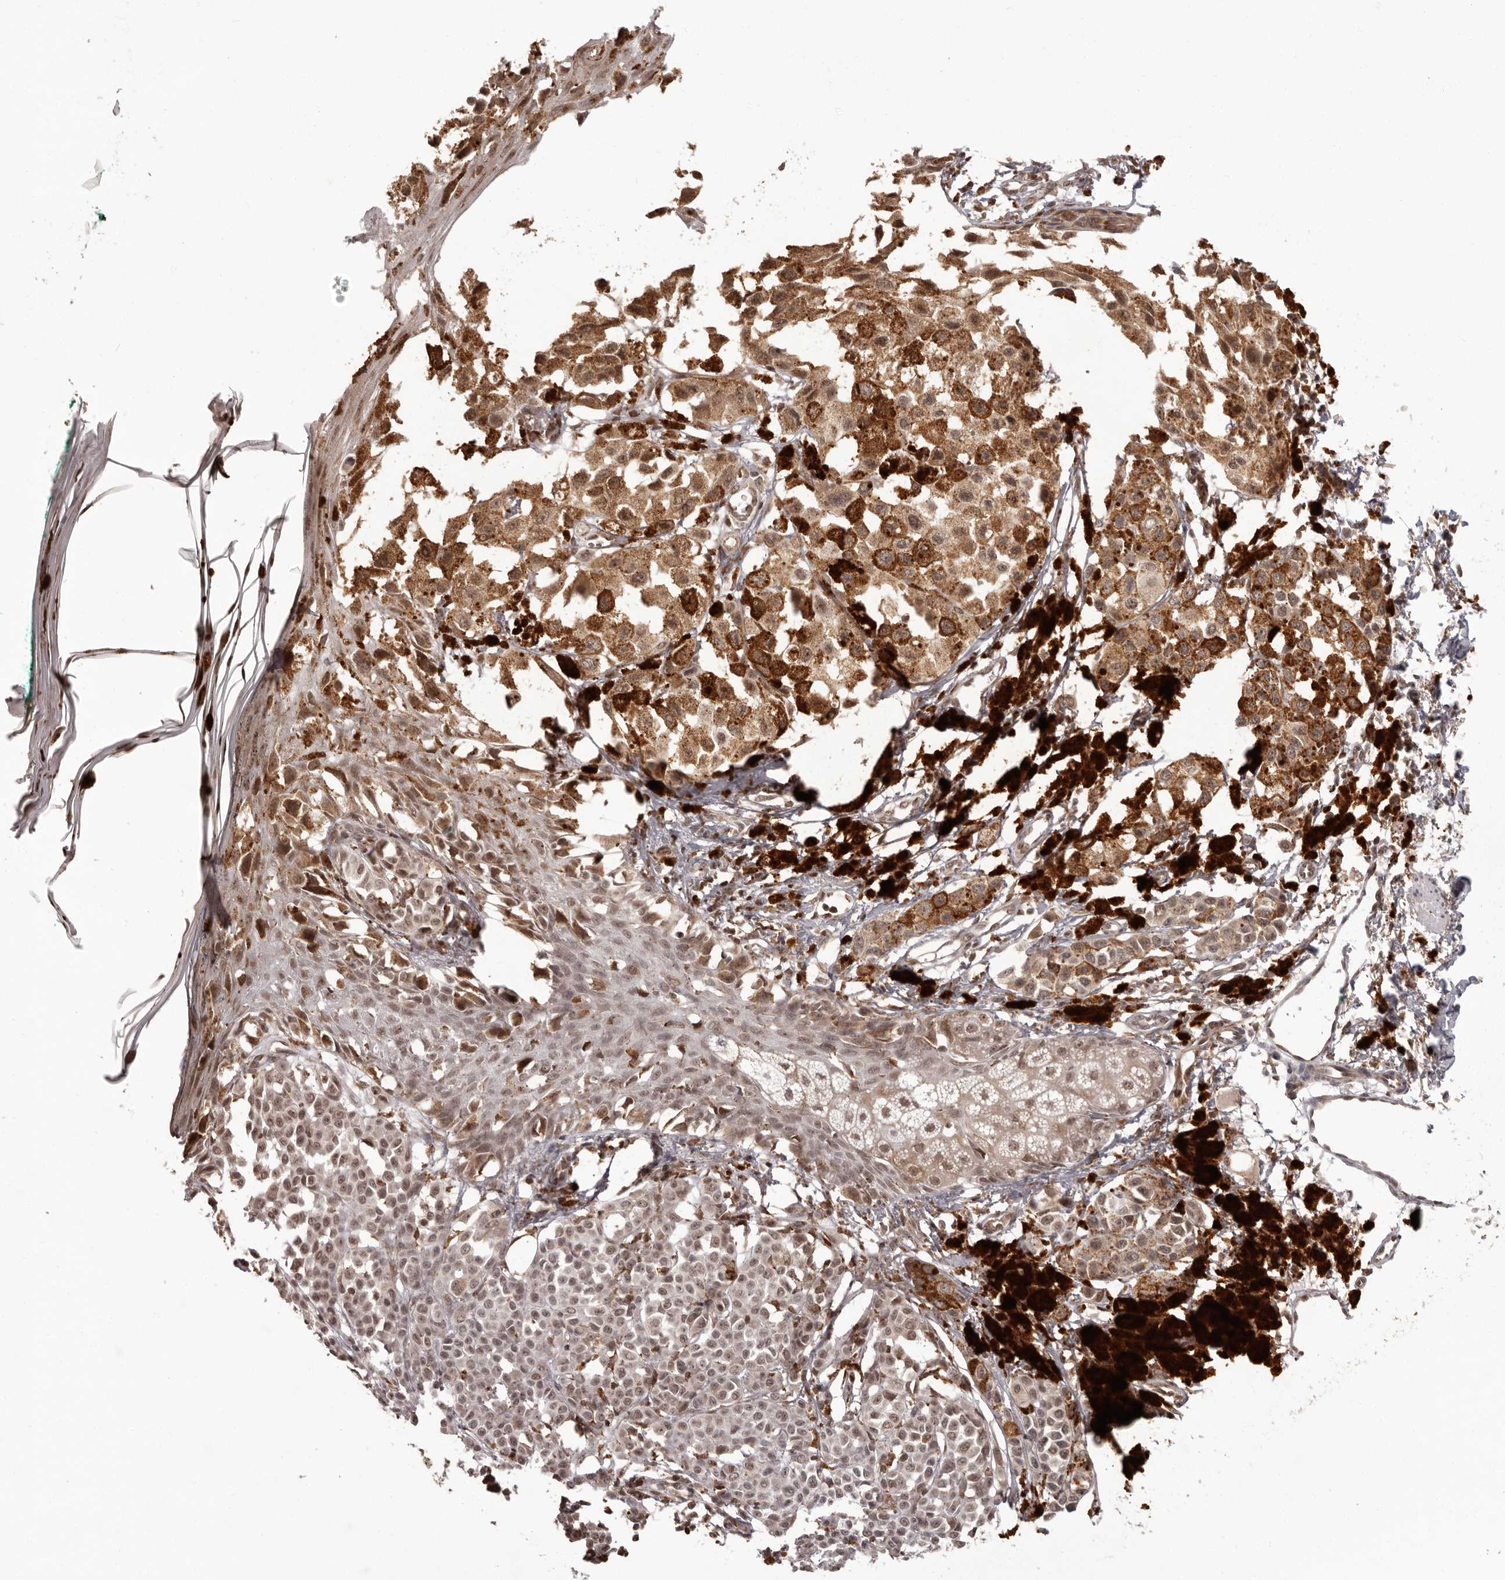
{"staining": {"intensity": "moderate", "quantity": ">75%", "location": "cytoplasmic/membranous,nuclear"}, "tissue": "melanoma", "cell_type": "Tumor cells", "image_type": "cancer", "snomed": [{"axis": "morphology", "description": "Malignant melanoma, NOS"}, {"axis": "topography", "description": "Skin of leg"}], "caption": "Melanoma stained with DAB immunohistochemistry displays medium levels of moderate cytoplasmic/membranous and nuclear positivity in about >75% of tumor cells.", "gene": "IL32", "patient": {"sex": "female", "age": 72}}